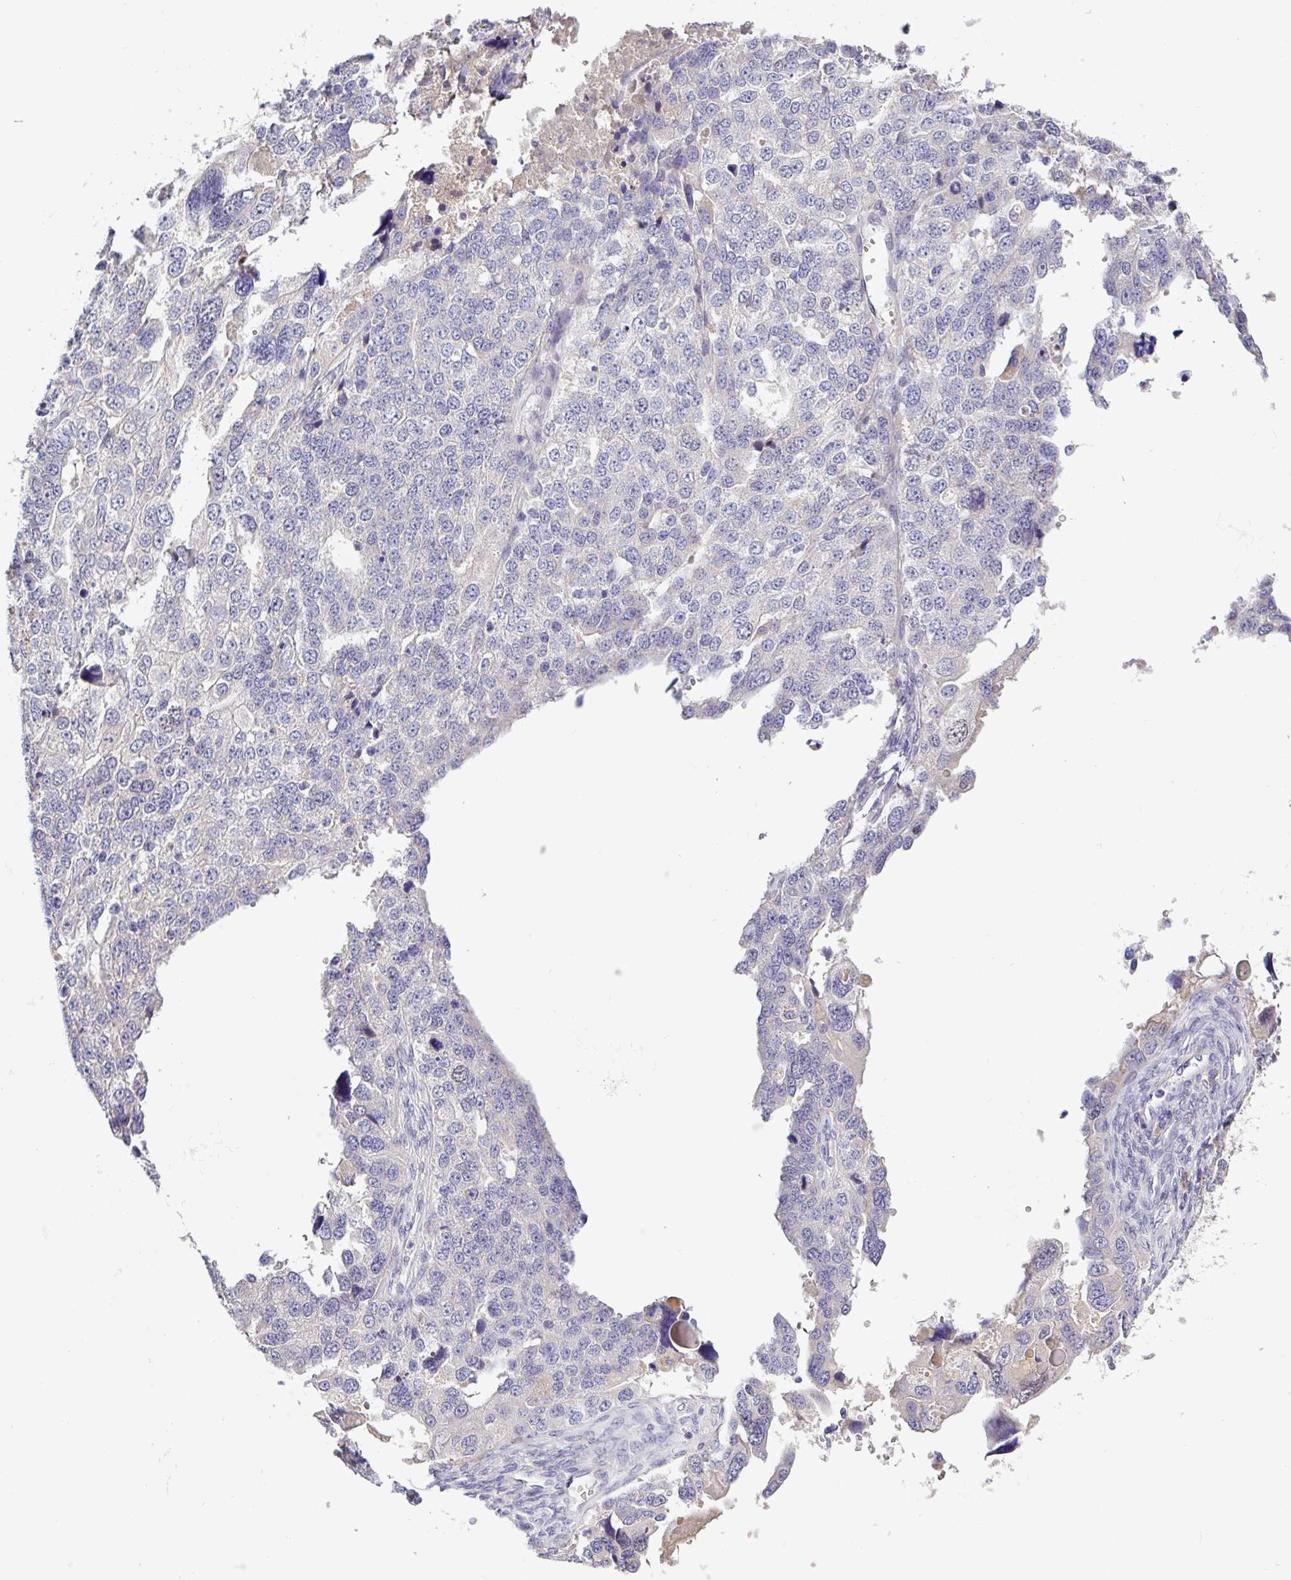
{"staining": {"intensity": "moderate", "quantity": "<25%", "location": "cytoplasmic/membranous"}, "tissue": "ovarian cancer", "cell_type": "Tumor cells", "image_type": "cancer", "snomed": [{"axis": "morphology", "description": "Cystadenocarcinoma, serous, NOS"}, {"axis": "topography", "description": "Ovary"}], "caption": "A low amount of moderate cytoplasmic/membranous staining is identified in about <25% of tumor cells in ovarian serous cystadenocarcinoma tissue.", "gene": "SFTPB", "patient": {"sex": "female", "age": 76}}